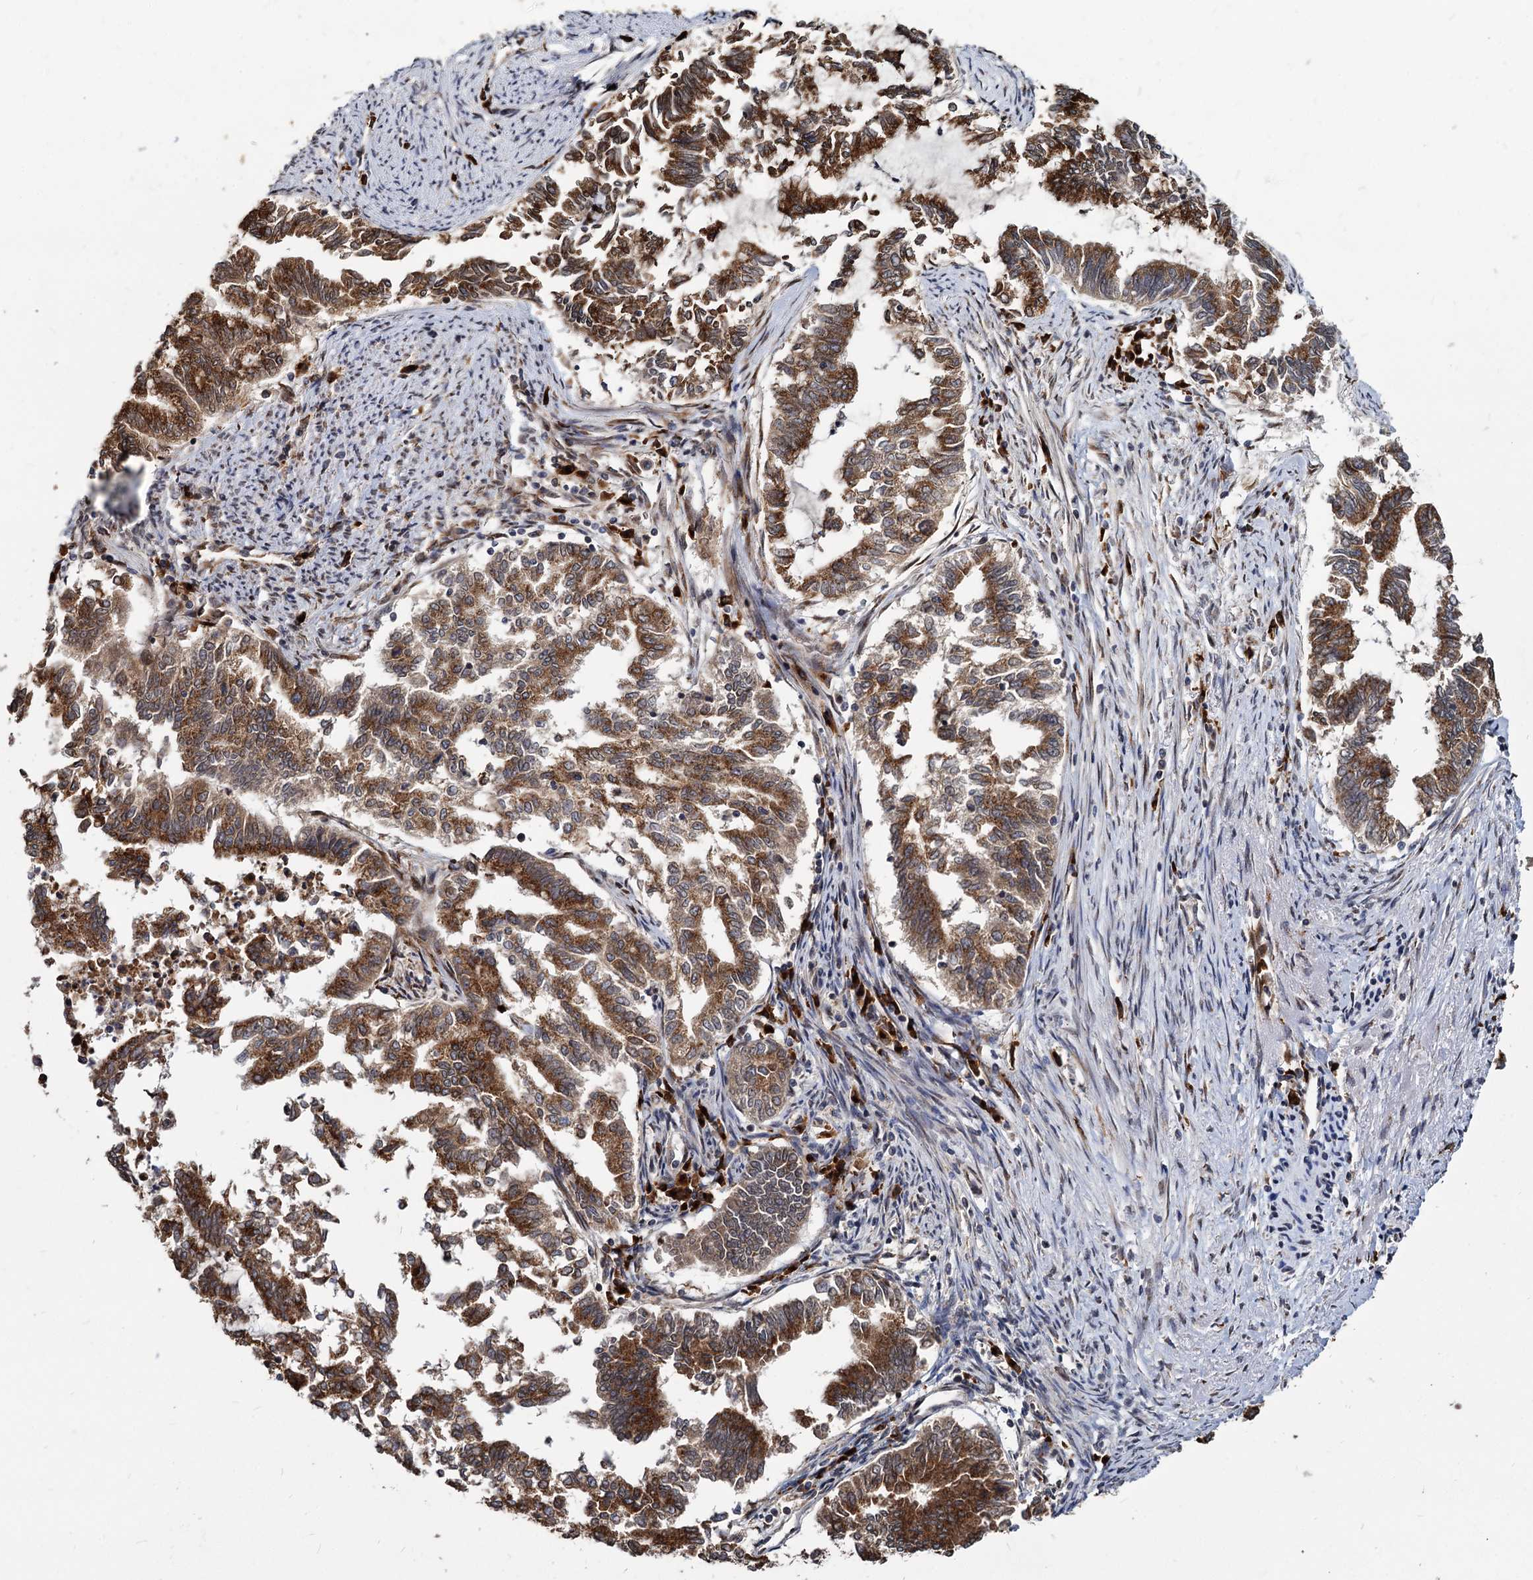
{"staining": {"intensity": "moderate", "quantity": ">75%", "location": "cytoplasmic/membranous"}, "tissue": "endometrial cancer", "cell_type": "Tumor cells", "image_type": "cancer", "snomed": [{"axis": "morphology", "description": "Adenocarcinoma, NOS"}, {"axis": "topography", "description": "Endometrium"}], "caption": "Approximately >75% of tumor cells in adenocarcinoma (endometrial) display moderate cytoplasmic/membranous protein positivity as visualized by brown immunohistochemical staining.", "gene": "SAAL1", "patient": {"sex": "female", "age": 79}}